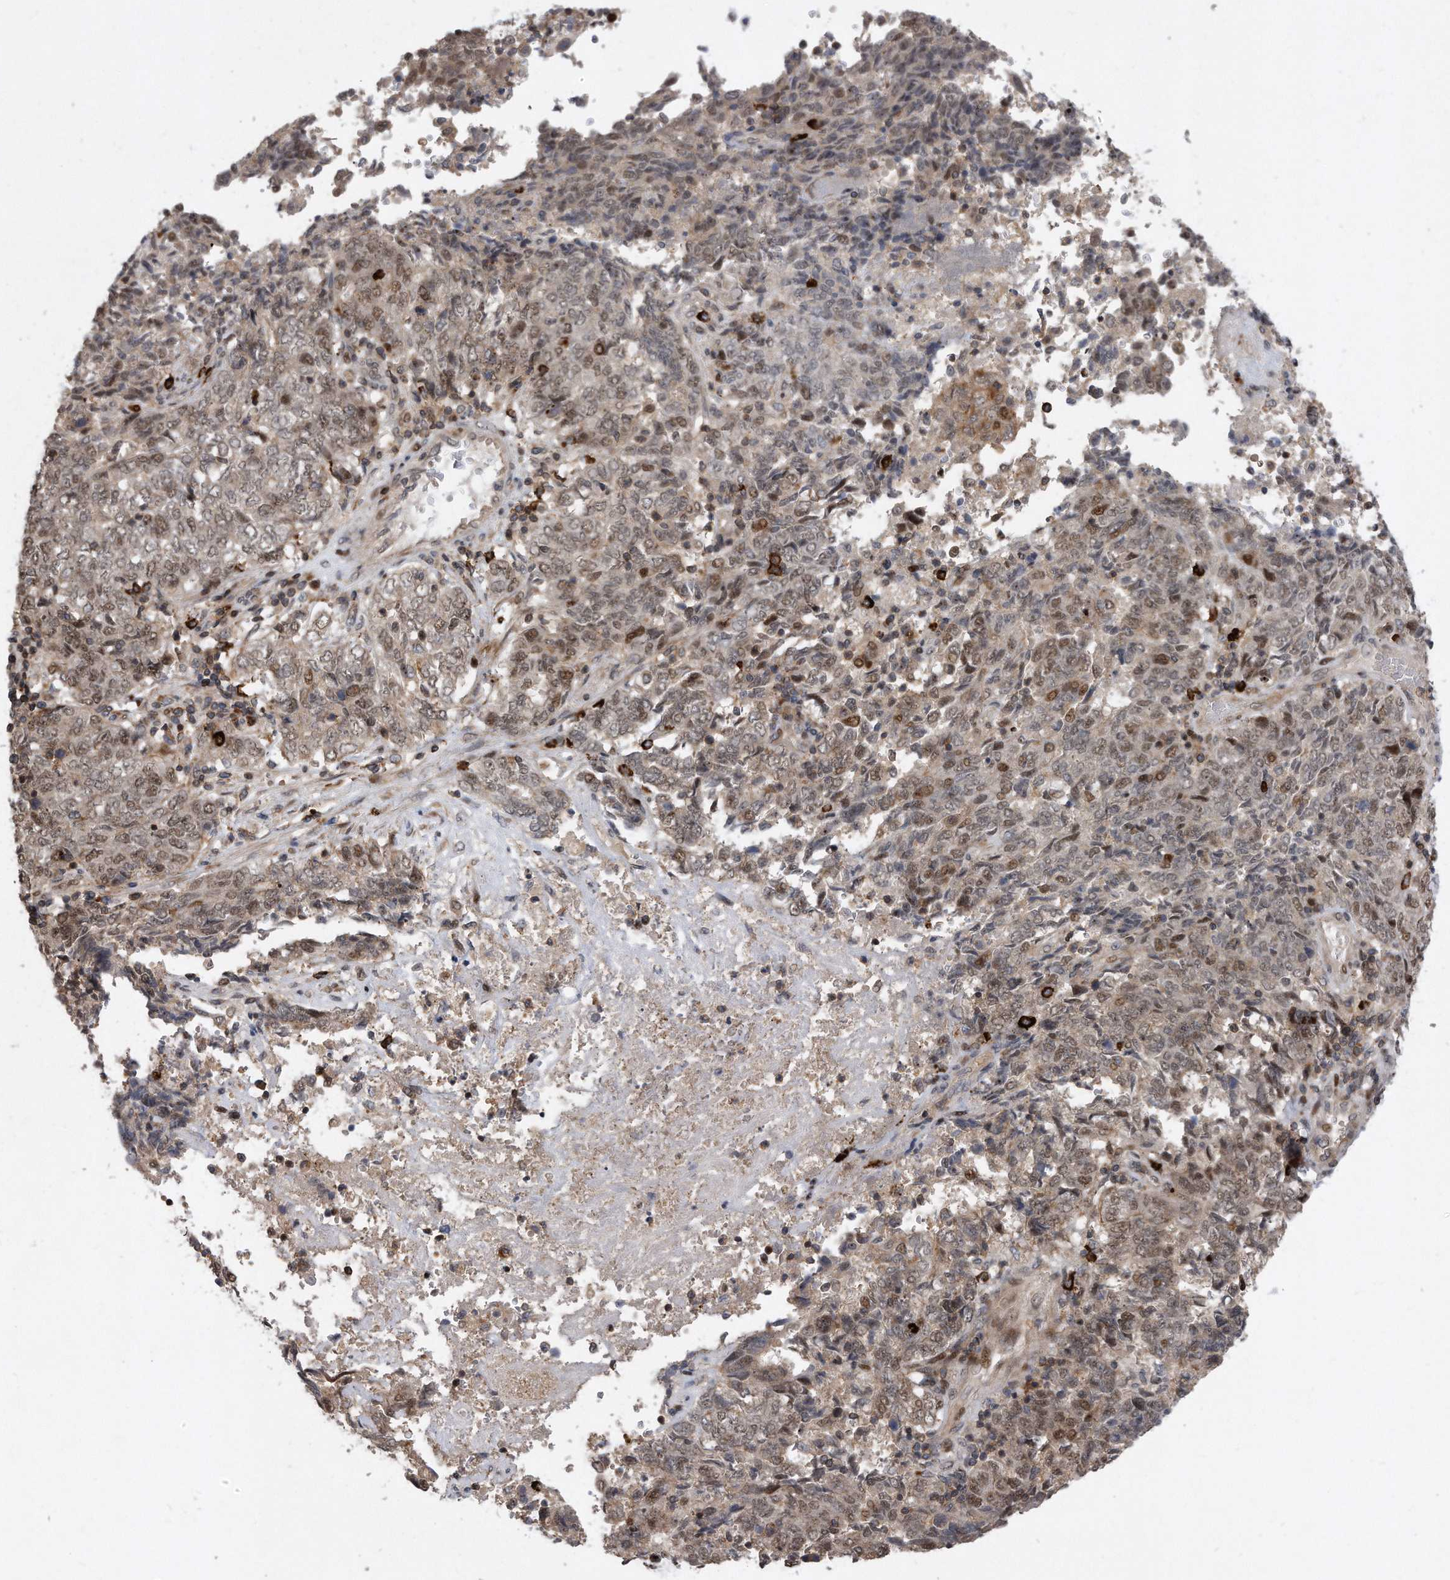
{"staining": {"intensity": "moderate", "quantity": "25%-75%", "location": "nuclear"}, "tissue": "endometrial cancer", "cell_type": "Tumor cells", "image_type": "cancer", "snomed": [{"axis": "morphology", "description": "Adenocarcinoma, NOS"}, {"axis": "topography", "description": "Endometrium"}], "caption": "Endometrial cancer tissue displays moderate nuclear expression in about 25%-75% of tumor cells", "gene": "PGBD2", "patient": {"sex": "female", "age": 80}}